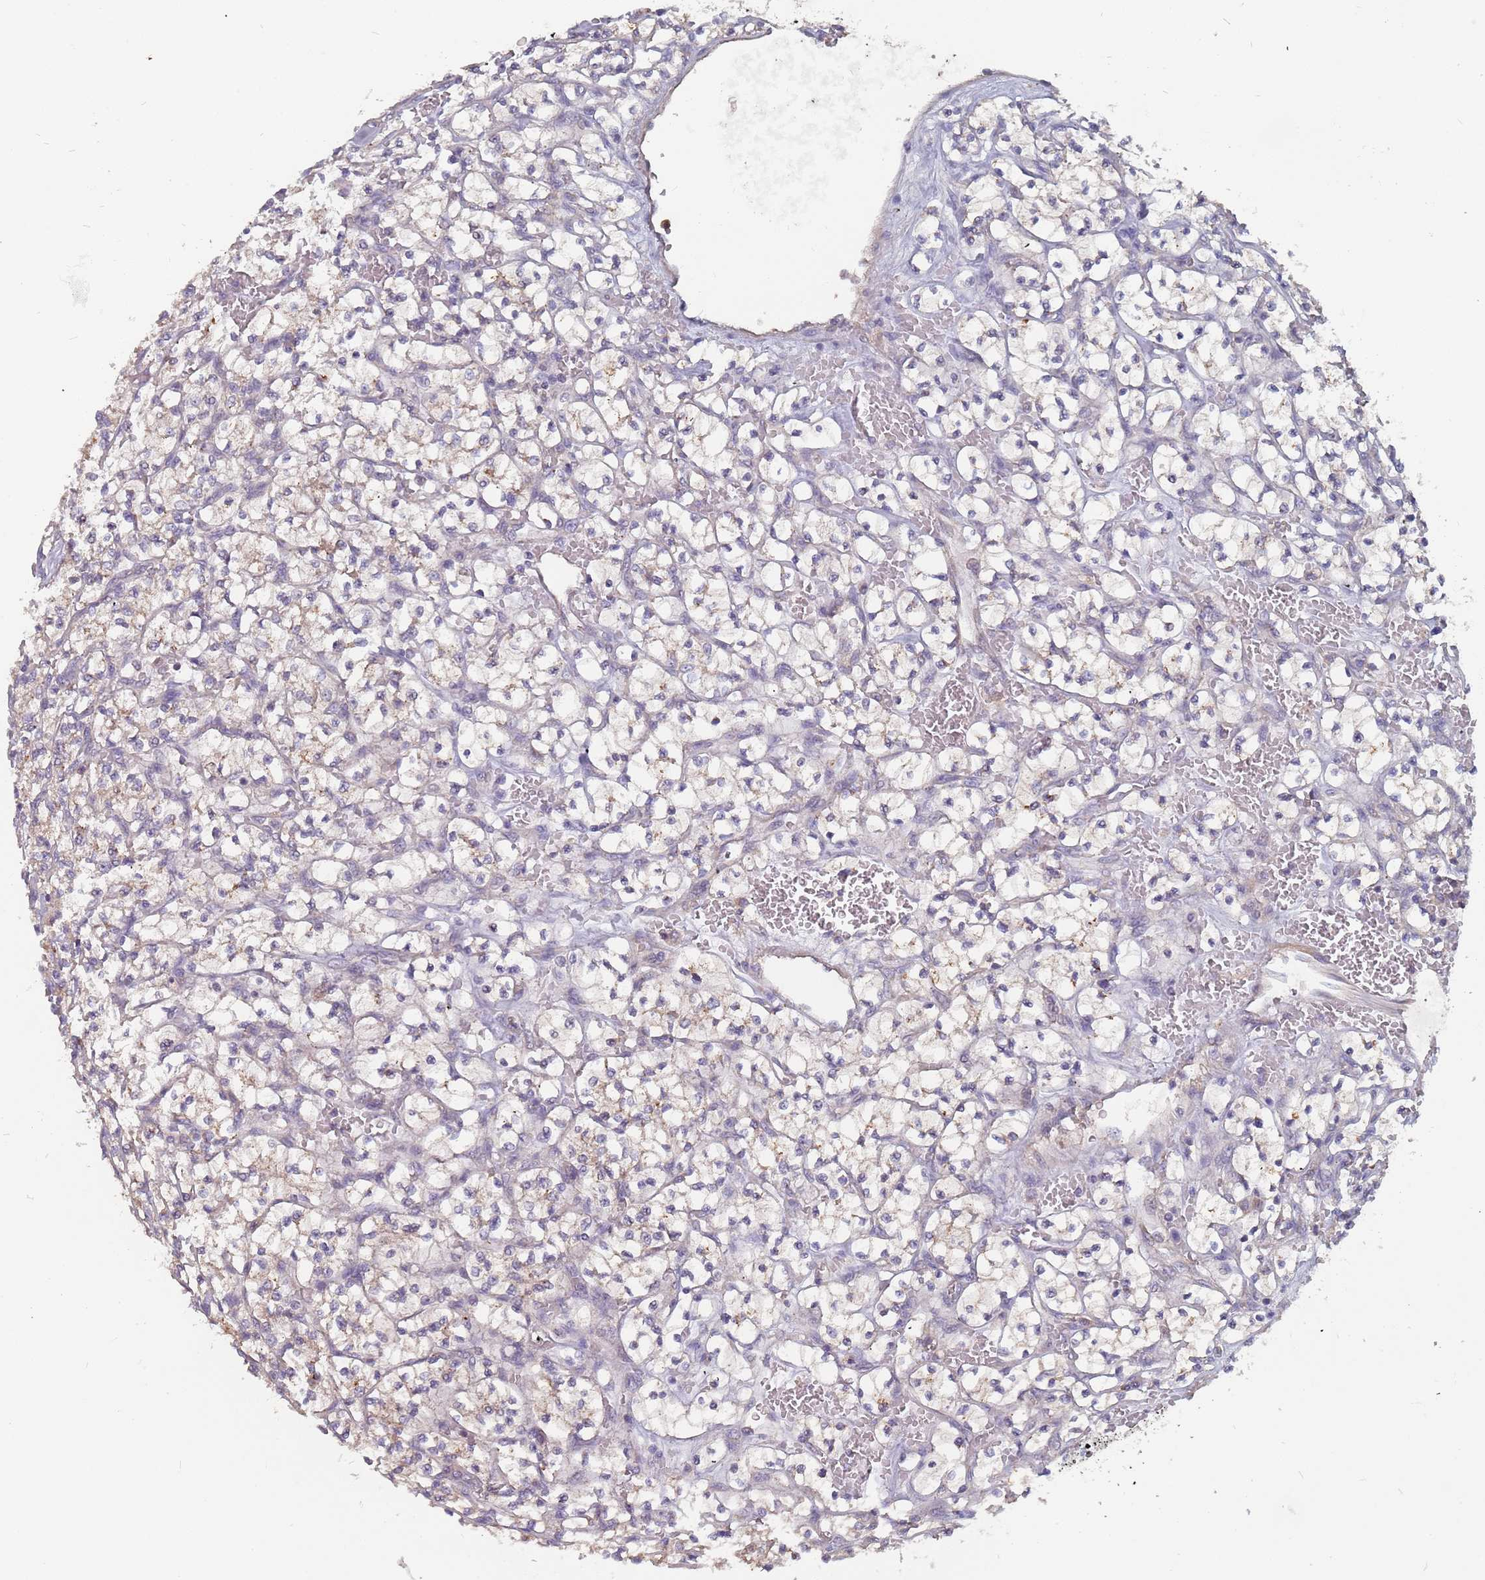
{"staining": {"intensity": "negative", "quantity": "none", "location": "none"}, "tissue": "renal cancer", "cell_type": "Tumor cells", "image_type": "cancer", "snomed": [{"axis": "morphology", "description": "Adenocarcinoma, NOS"}, {"axis": "topography", "description": "Kidney"}], "caption": "Renal adenocarcinoma was stained to show a protein in brown. There is no significant positivity in tumor cells. (DAB immunohistochemistry (IHC) visualized using brightfield microscopy, high magnification).", "gene": "TCEANC2", "patient": {"sex": "female", "age": 64}}